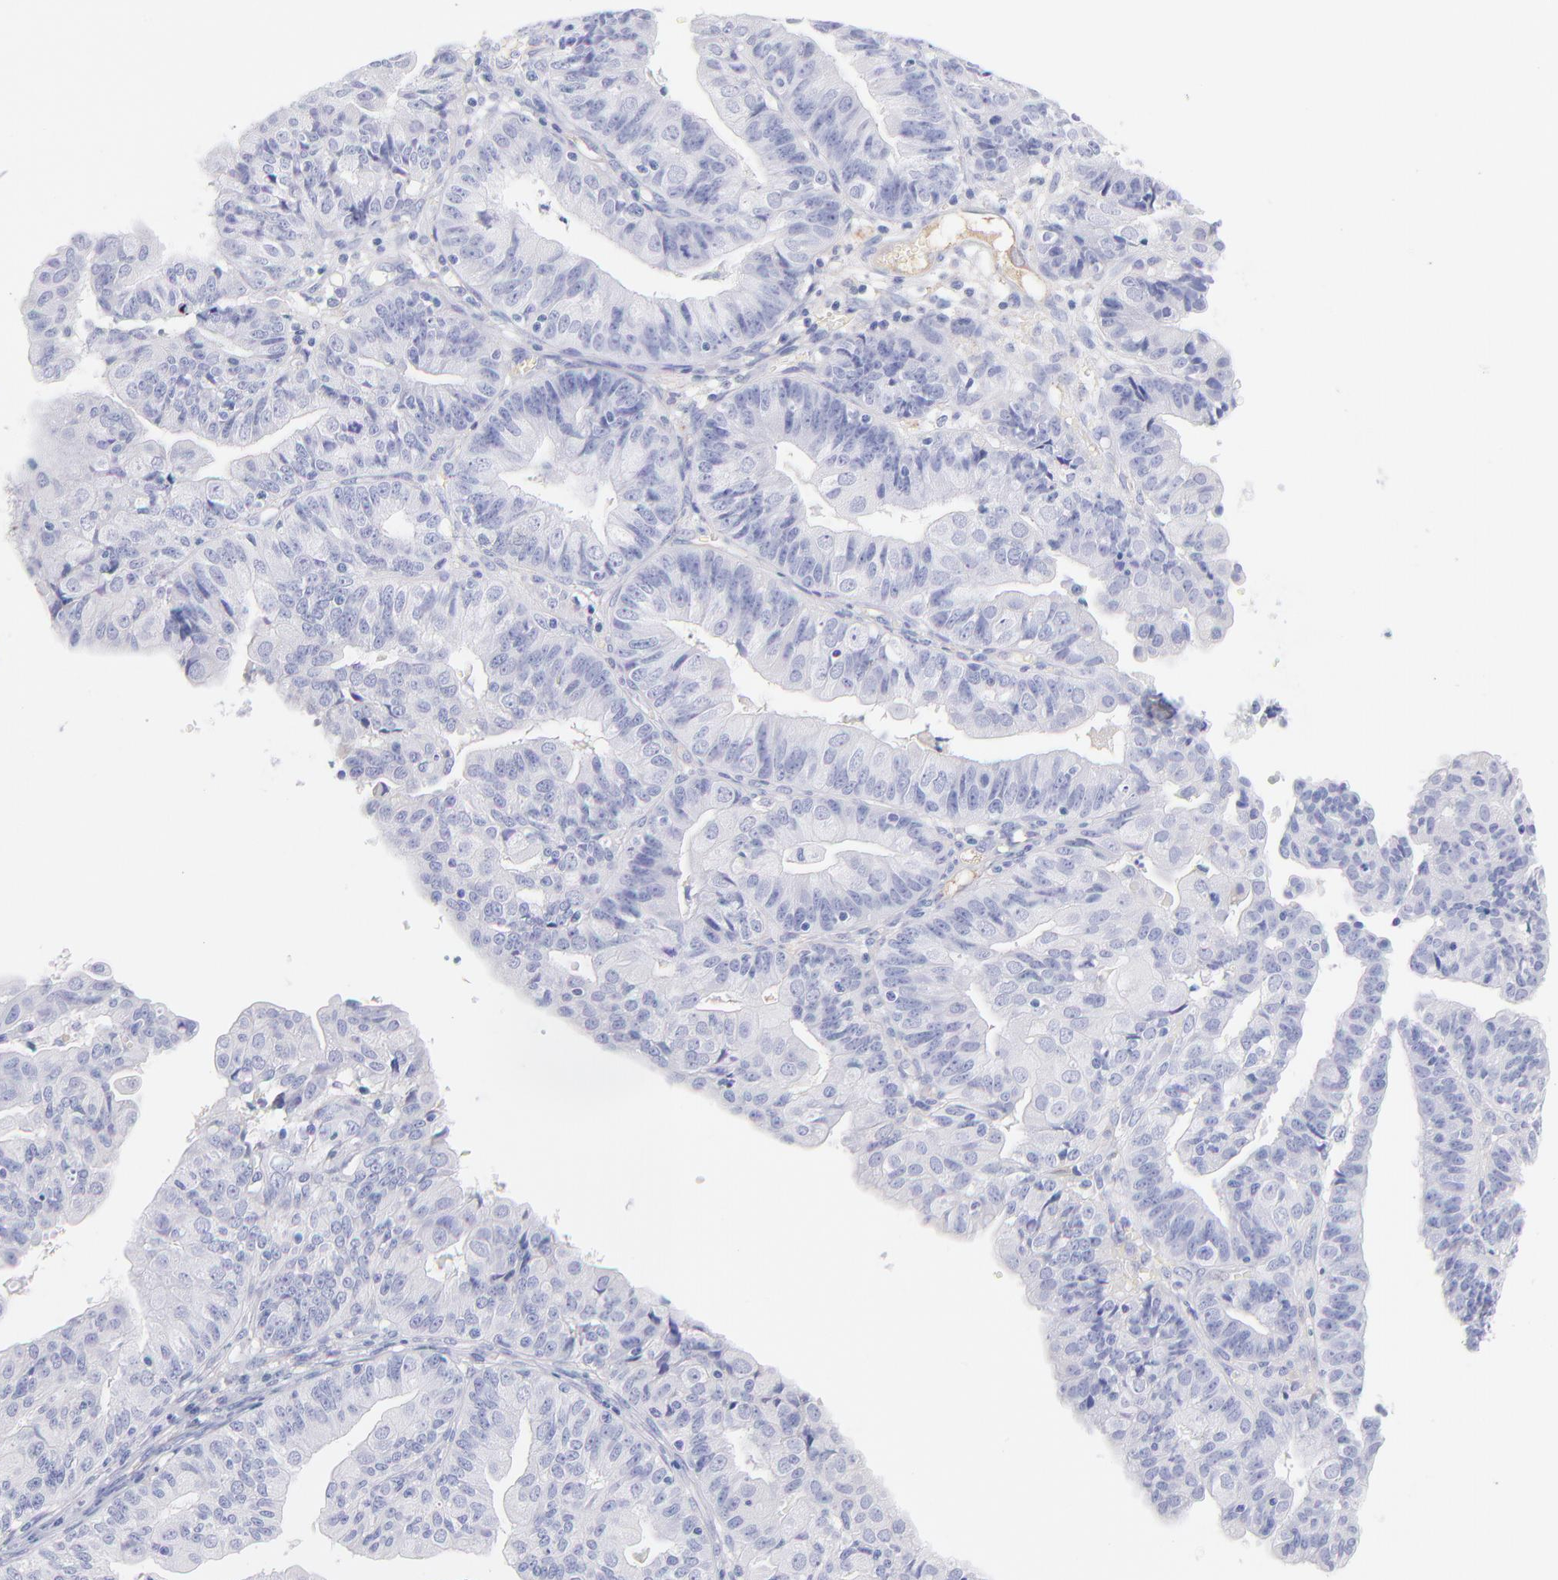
{"staining": {"intensity": "negative", "quantity": "none", "location": "none"}, "tissue": "endometrial cancer", "cell_type": "Tumor cells", "image_type": "cancer", "snomed": [{"axis": "morphology", "description": "Adenocarcinoma, NOS"}, {"axis": "topography", "description": "Endometrium"}], "caption": "The IHC micrograph has no significant staining in tumor cells of adenocarcinoma (endometrial) tissue. (Immunohistochemistry (ihc), brightfield microscopy, high magnification).", "gene": "HP", "patient": {"sex": "female", "age": 56}}